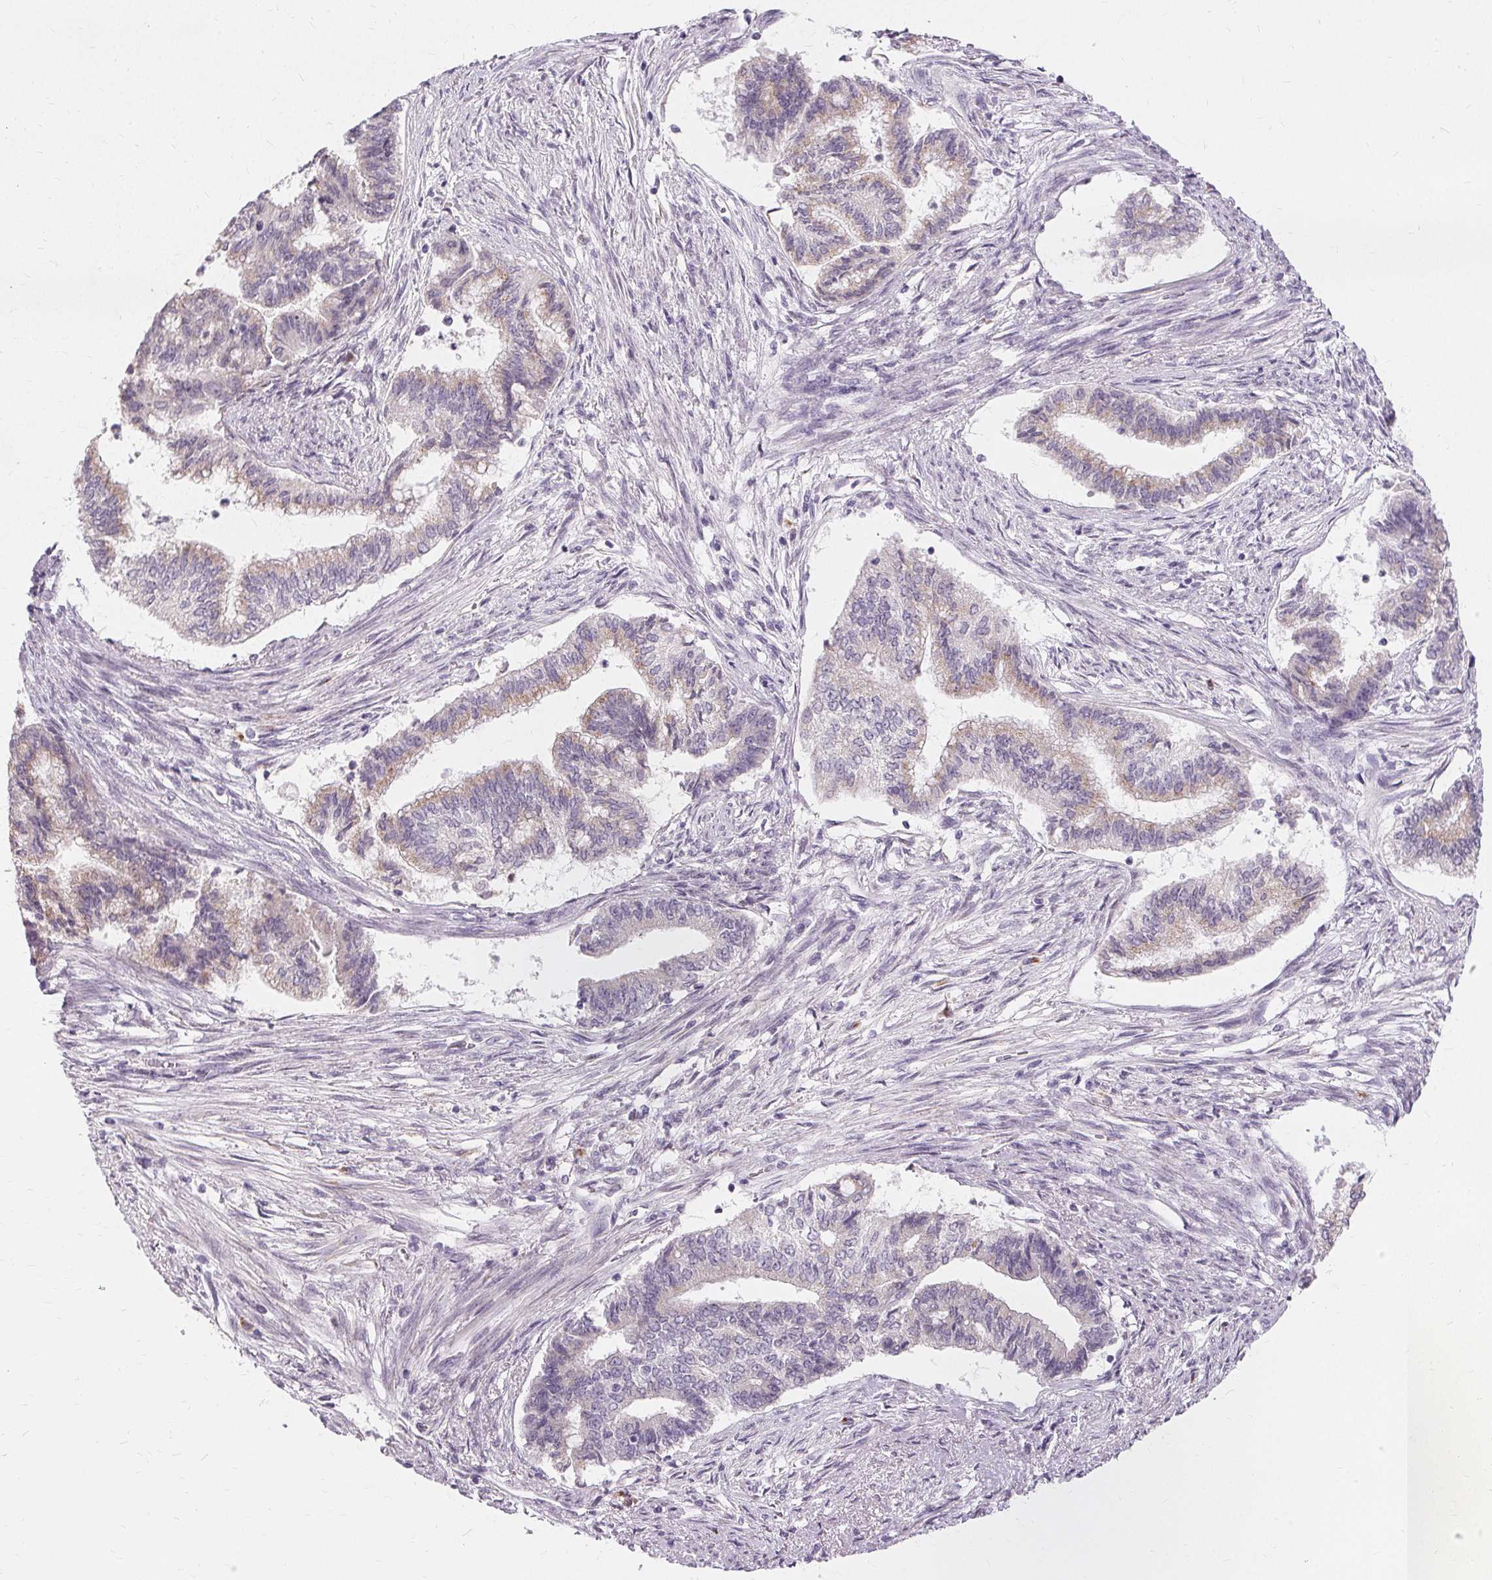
{"staining": {"intensity": "weak", "quantity": "<25%", "location": "cytoplasmic/membranous"}, "tissue": "endometrial cancer", "cell_type": "Tumor cells", "image_type": "cancer", "snomed": [{"axis": "morphology", "description": "Adenocarcinoma, NOS"}, {"axis": "topography", "description": "Endometrium"}], "caption": "The image reveals no staining of tumor cells in endometrial cancer (adenocarcinoma).", "gene": "FCRL3", "patient": {"sex": "female", "age": 65}}